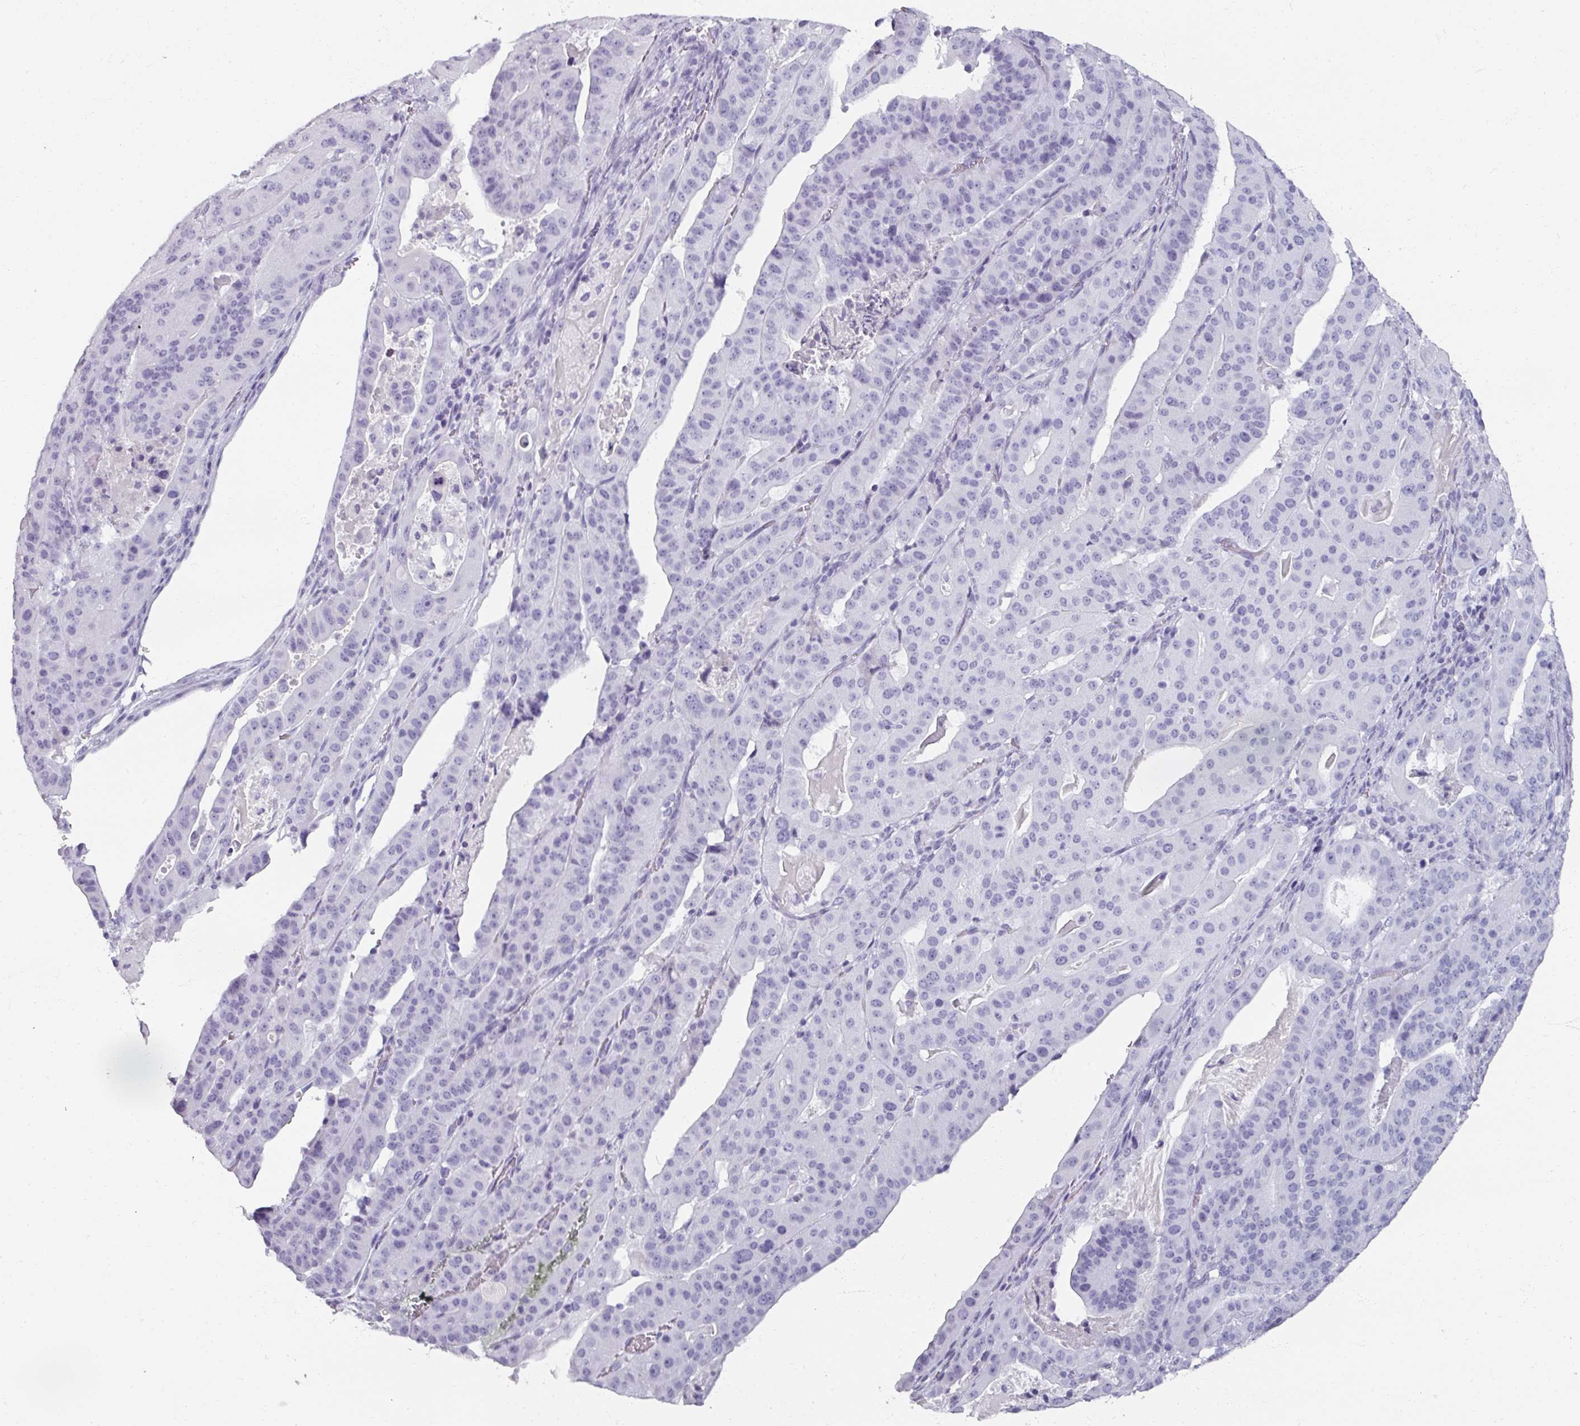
{"staining": {"intensity": "negative", "quantity": "none", "location": "none"}, "tissue": "stomach cancer", "cell_type": "Tumor cells", "image_type": "cancer", "snomed": [{"axis": "morphology", "description": "Adenocarcinoma, NOS"}, {"axis": "topography", "description": "Stomach"}], "caption": "Stomach cancer stained for a protein using immunohistochemistry shows no positivity tumor cells.", "gene": "REG3G", "patient": {"sex": "male", "age": 48}}